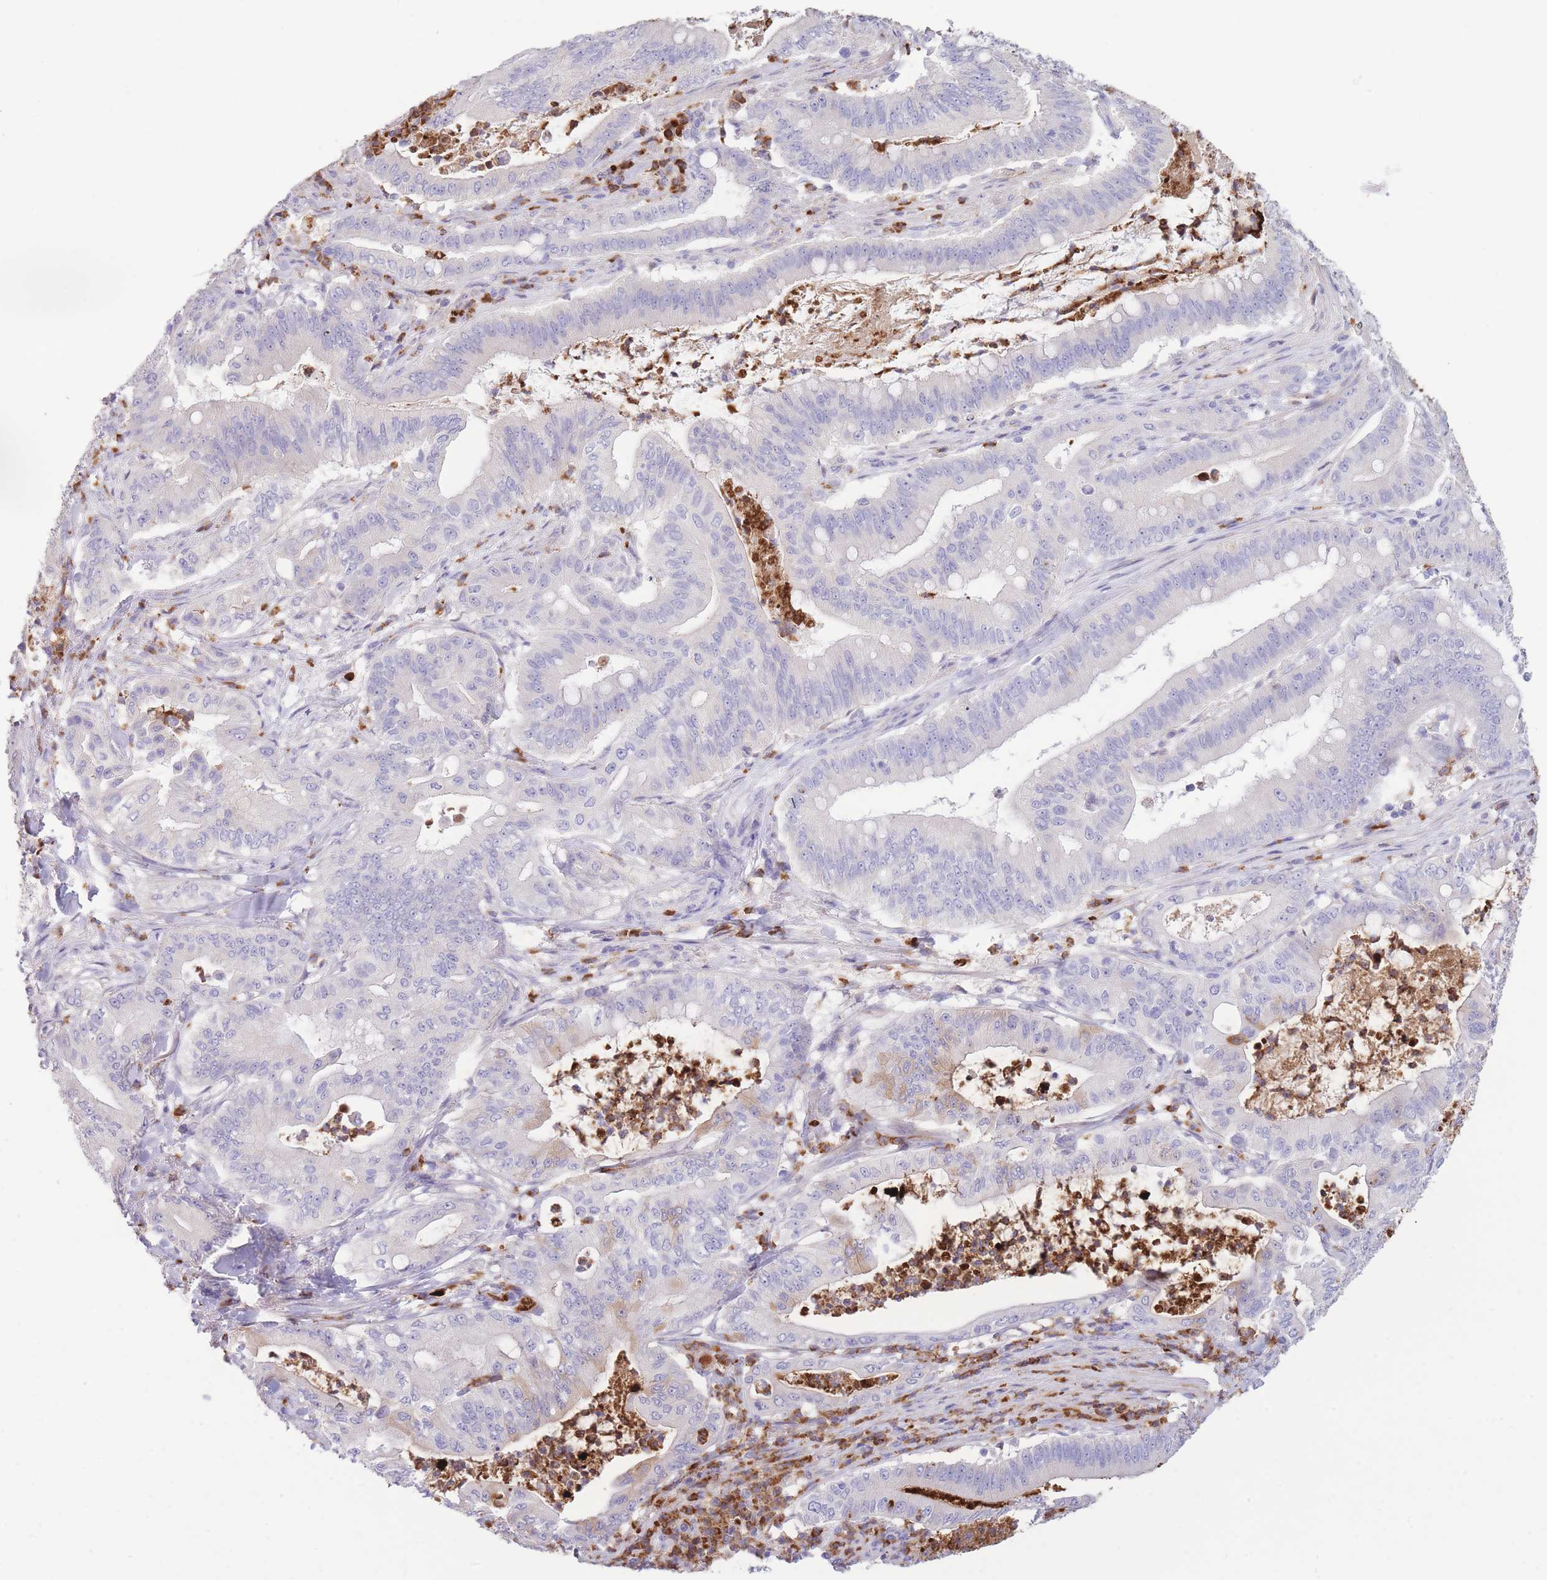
{"staining": {"intensity": "negative", "quantity": "none", "location": "none"}, "tissue": "pancreatic cancer", "cell_type": "Tumor cells", "image_type": "cancer", "snomed": [{"axis": "morphology", "description": "Adenocarcinoma, NOS"}, {"axis": "topography", "description": "Pancreas"}], "caption": "Photomicrograph shows no protein positivity in tumor cells of adenocarcinoma (pancreatic) tissue.", "gene": "CENPM", "patient": {"sex": "male", "age": 71}}